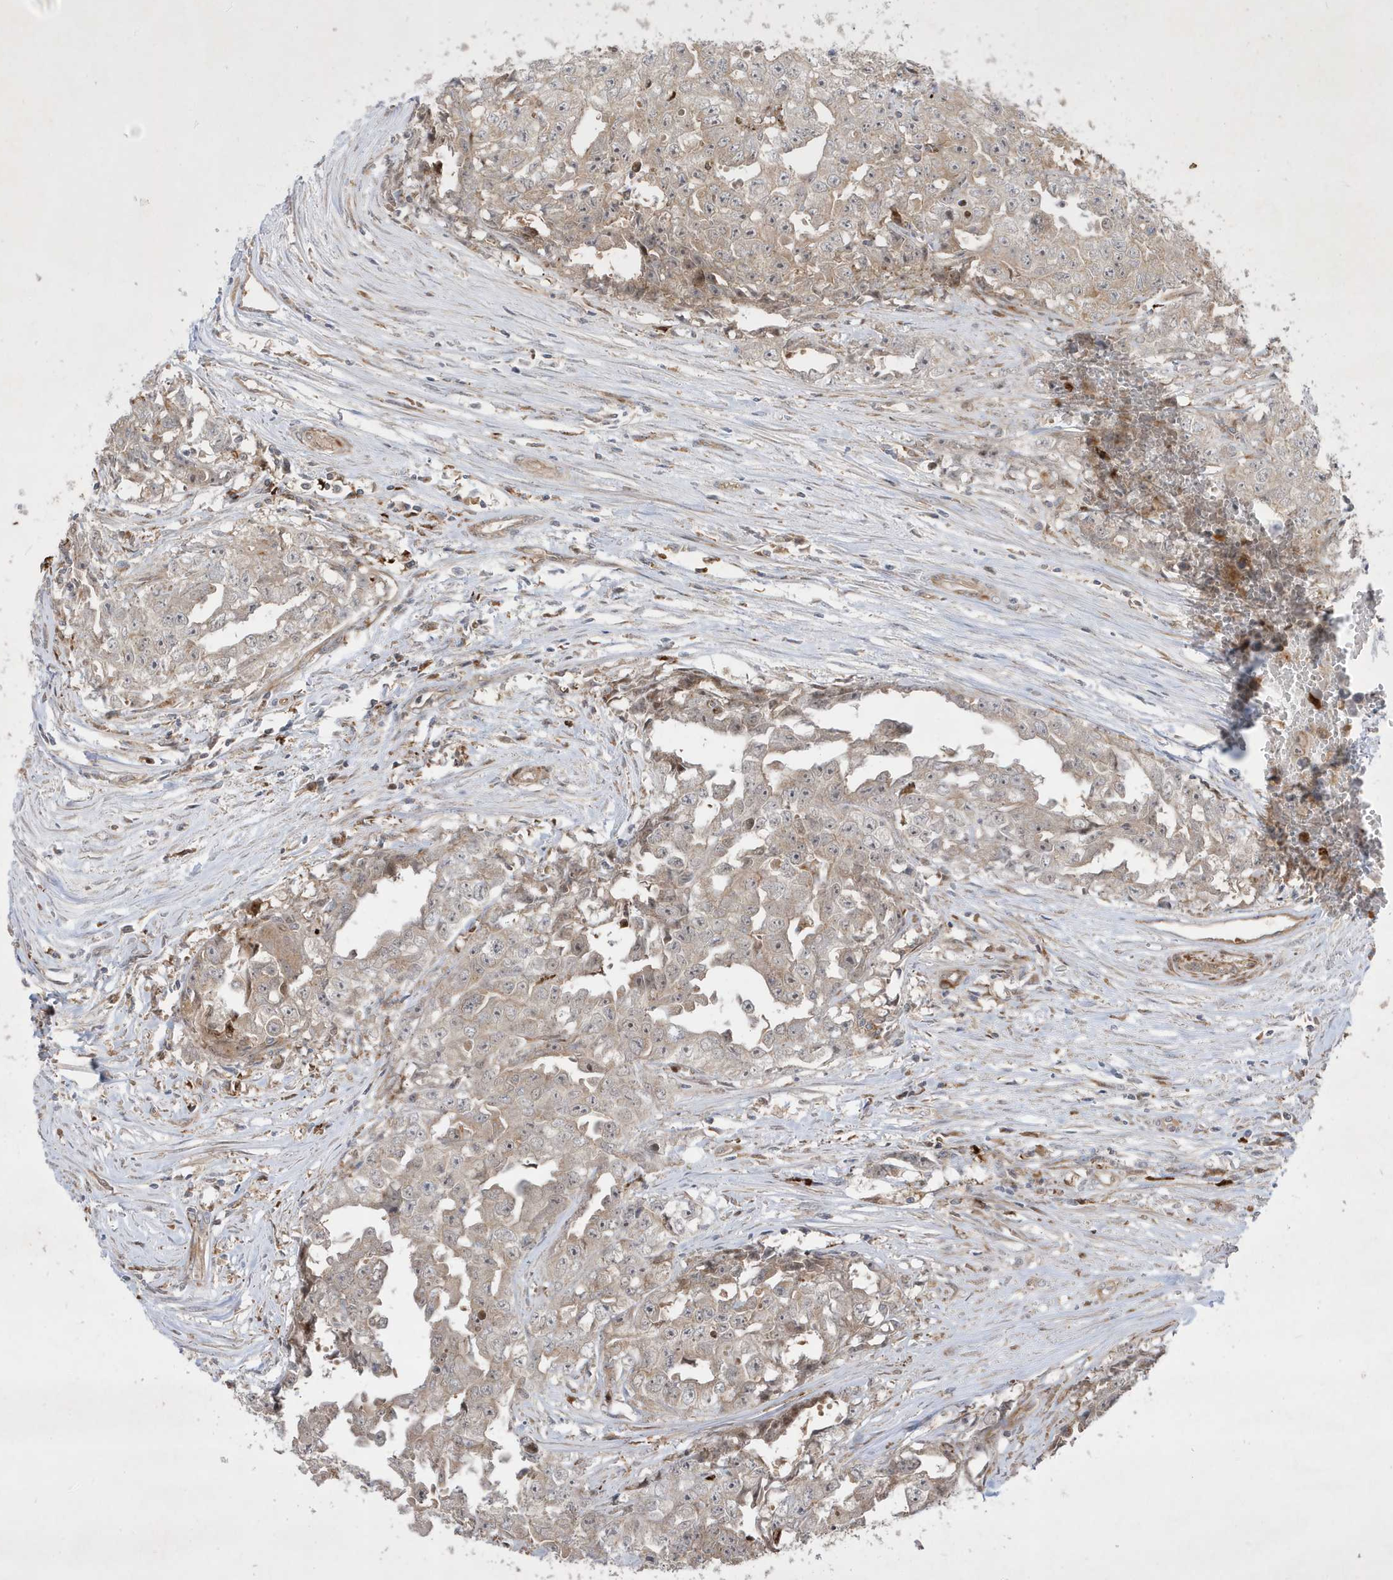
{"staining": {"intensity": "moderate", "quantity": "25%-75%", "location": "cytoplasmic/membranous"}, "tissue": "testis cancer", "cell_type": "Tumor cells", "image_type": "cancer", "snomed": [{"axis": "morphology", "description": "Seminoma, NOS"}, {"axis": "morphology", "description": "Carcinoma, Embryonal, NOS"}, {"axis": "topography", "description": "Testis"}], "caption": "Protein staining of testis cancer tissue demonstrates moderate cytoplasmic/membranous positivity in about 25%-75% of tumor cells.", "gene": "IFT57", "patient": {"sex": "male", "age": 43}}